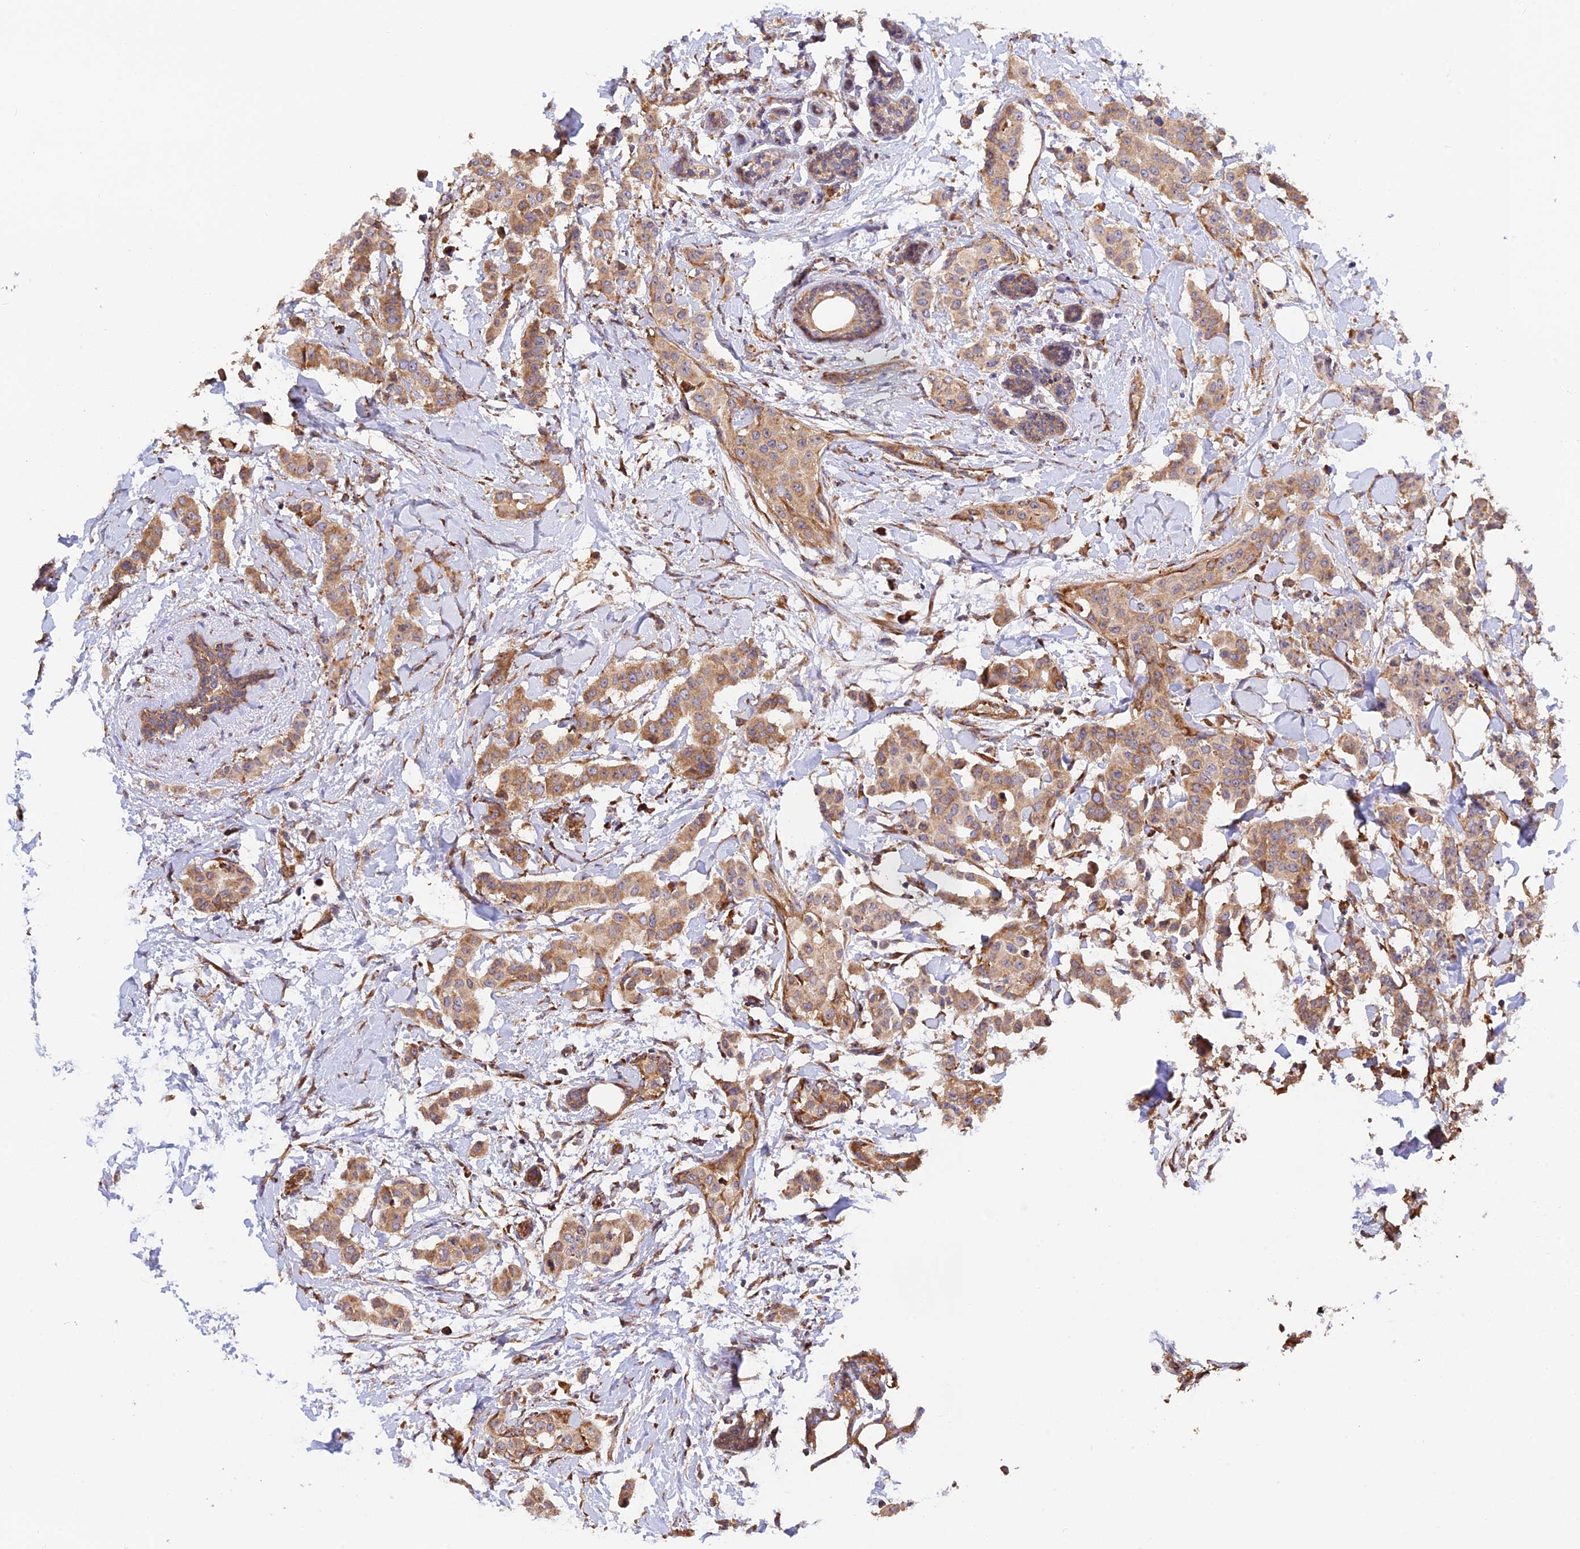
{"staining": {"intensity": "moderate", "quantity": ">75%", "location": "cytoplasmic/membranous"}, "tissue": "breast cancer", "cell_type": "Tumor cells", "image_type": "cancer", "snomed": [{"axis": "morphology", "description": "Duct carcinoma"}, {"axis": "topography", "description": "Breast"}], "caption": "Moderate cytoplasmic/membranous protein expression is identified in about >75% of tumor cells in invasive ductal carcinoma (breast). (Stains: DAB (3,3'-diaminobenzidine) in brown, nuclei in blue, Microscopy: brightfield microscopy at high magnification).", "gene": "RPL5", "patient": {"sex": "female", "age": 40}}